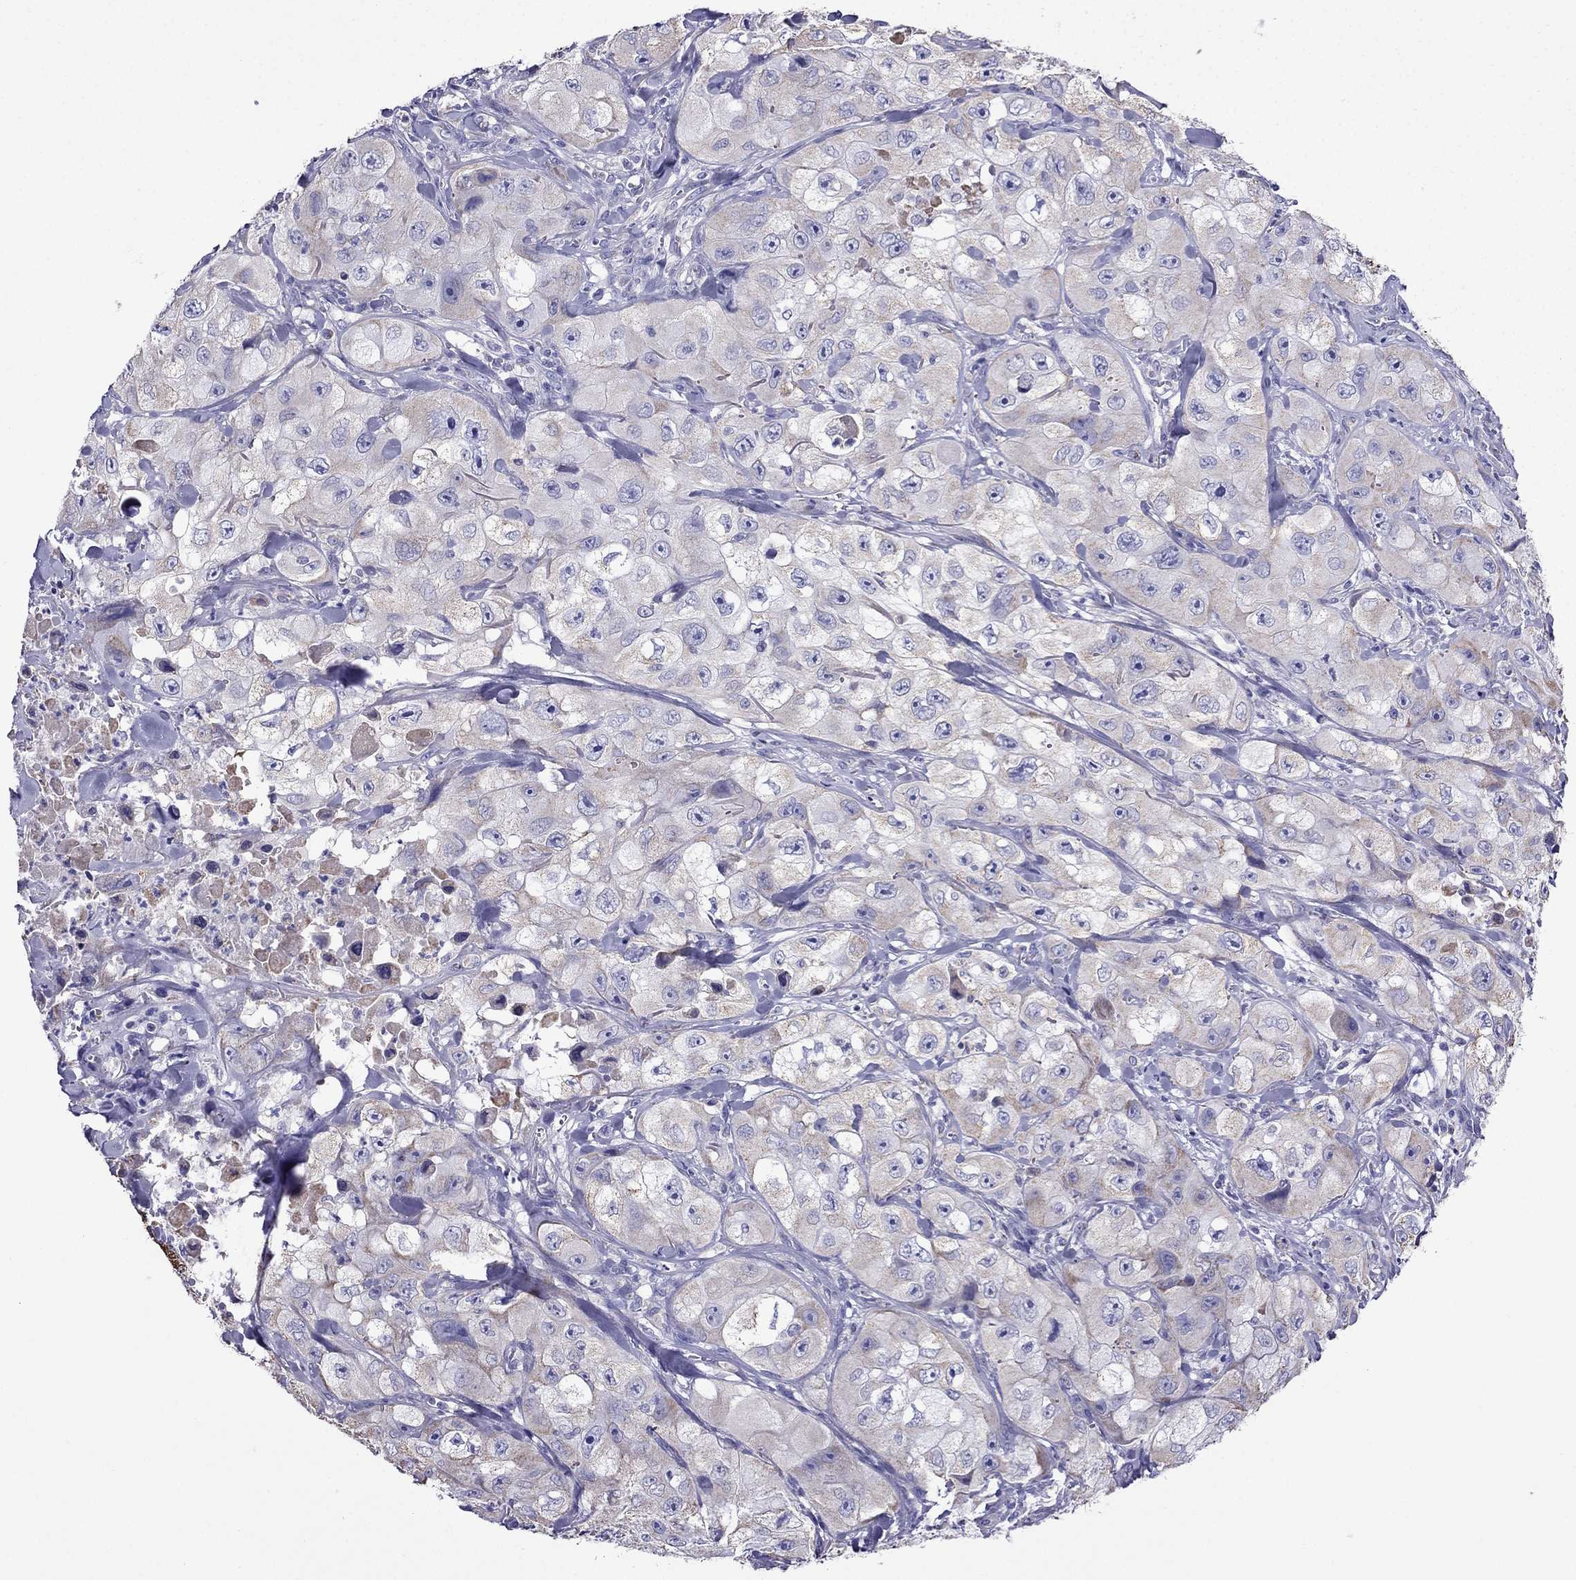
{"staining": {"intensity": "weak", "quantity": "25%-75%", "location": "cytoplasmic/membranous"}, "tissue": "skin cancer", "cell_type": "Tumor cells", "image_type": "cancer", "snomed": [{"axis": "morphology", "description": "Squamous cell carcinoma, NOS"}, {"axis": "topography", "description": "Skin"}, {"axis": "topography", "description": "Subcutis"}], "caption": "Squamous cell carcinoma (skin) stained for a protein (brown) demonstrates weak cytoplasmic/membranous positive staining in approximately 25%-75% of tumor cells.", "gene": "DSC1", "patient": {"sex": "male", "age": 73}}